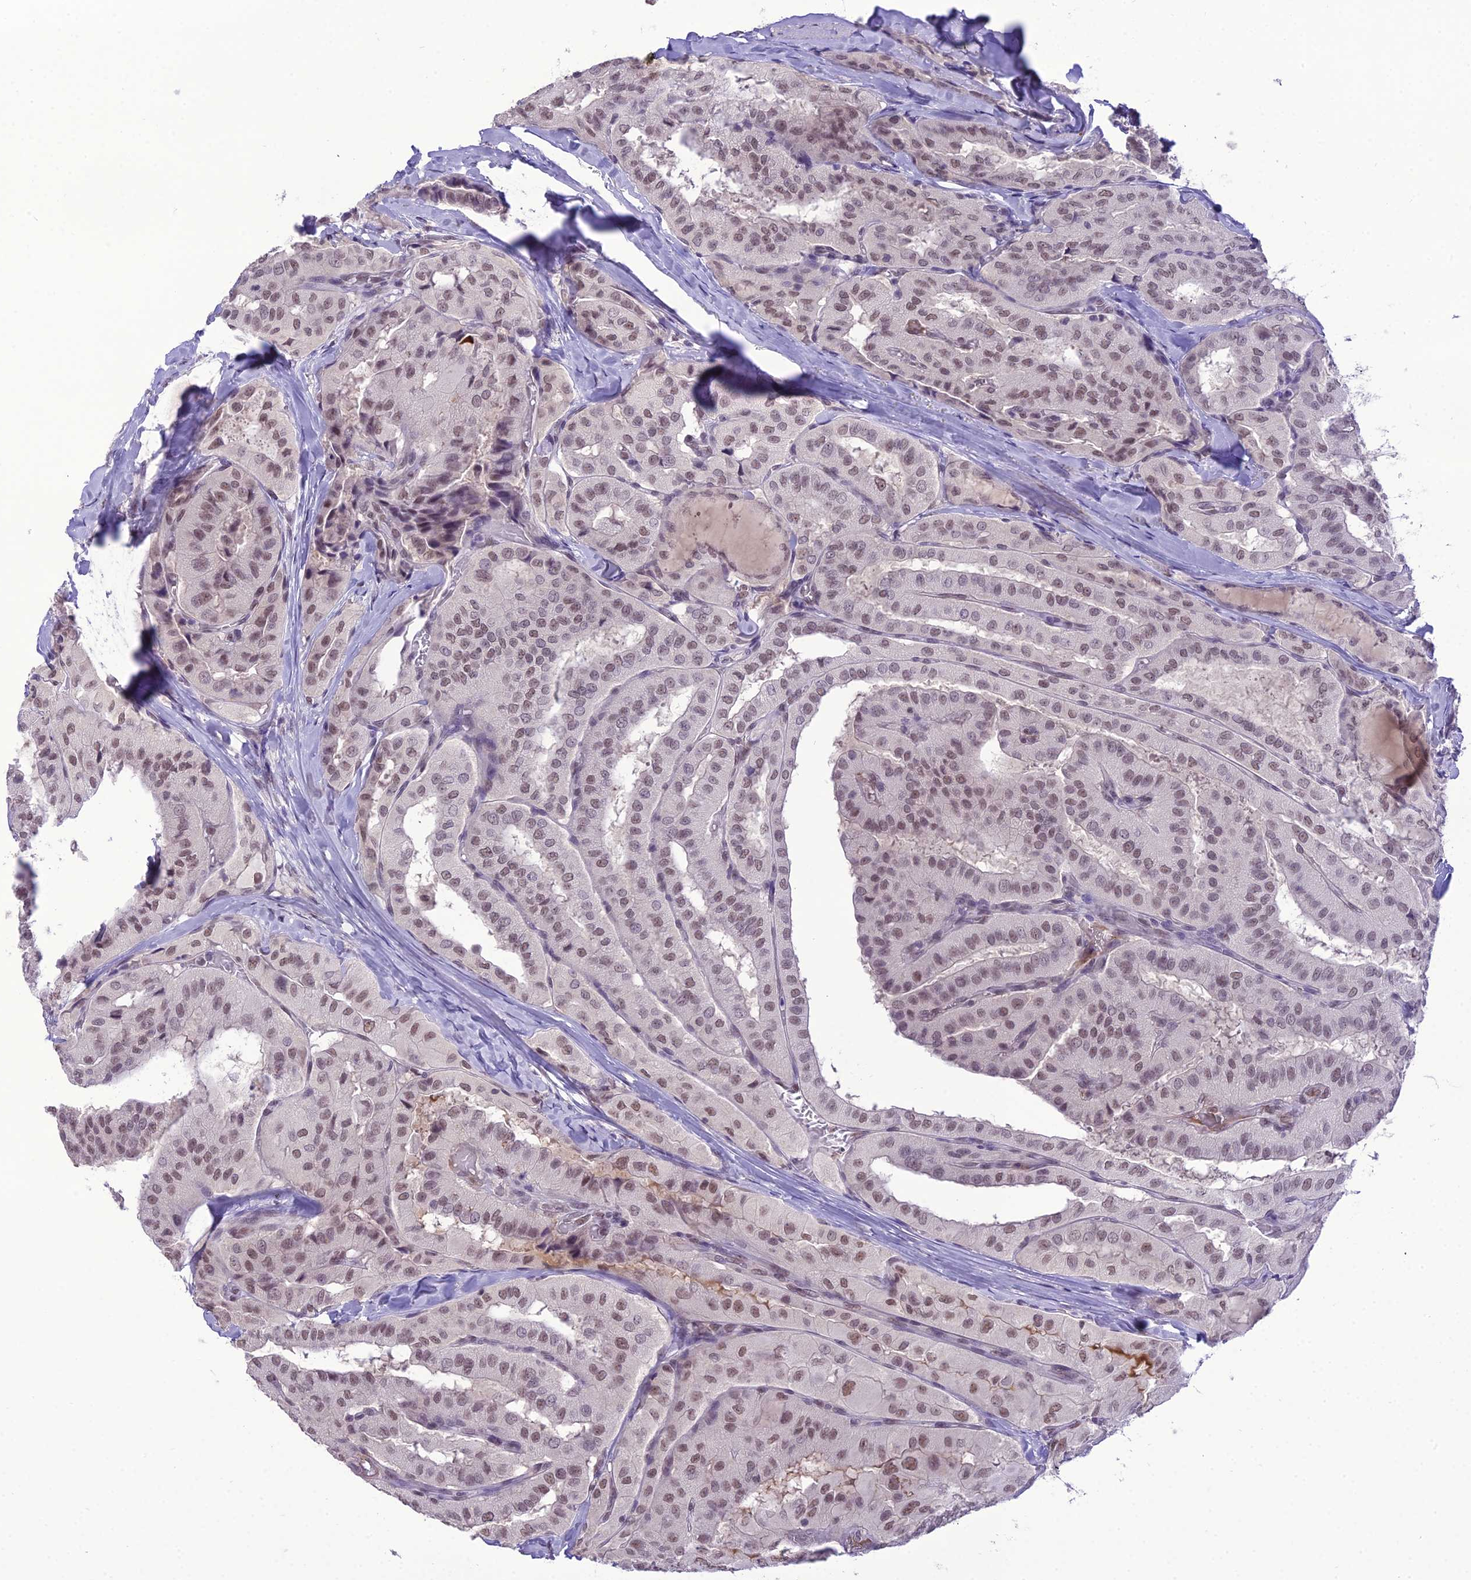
{"staining": {"intensity": "moderate", "quantity": ">75%", "location": "nuclear"}, "tissue": "thyroid cancer", "cell_type": "Tumor cells", "image_type": "cancer", "snomed": [{"axis": "morphology", "description": "Normal tissue, NOS"}, {"axis": "morphology", "description": "Papillary adenocarcinoma, NOS"}, {"axis": "topography", "description": "Thyroid gland"}], "caption": "Brown immunohistochemical staining in papillary adenocarcinoma (thyroid) demonstrates moderate nuclear expression in approximately >75% of tumor cells.", "gene": "SH3RF3", "patient": {"sex": "female", "age": 59}}